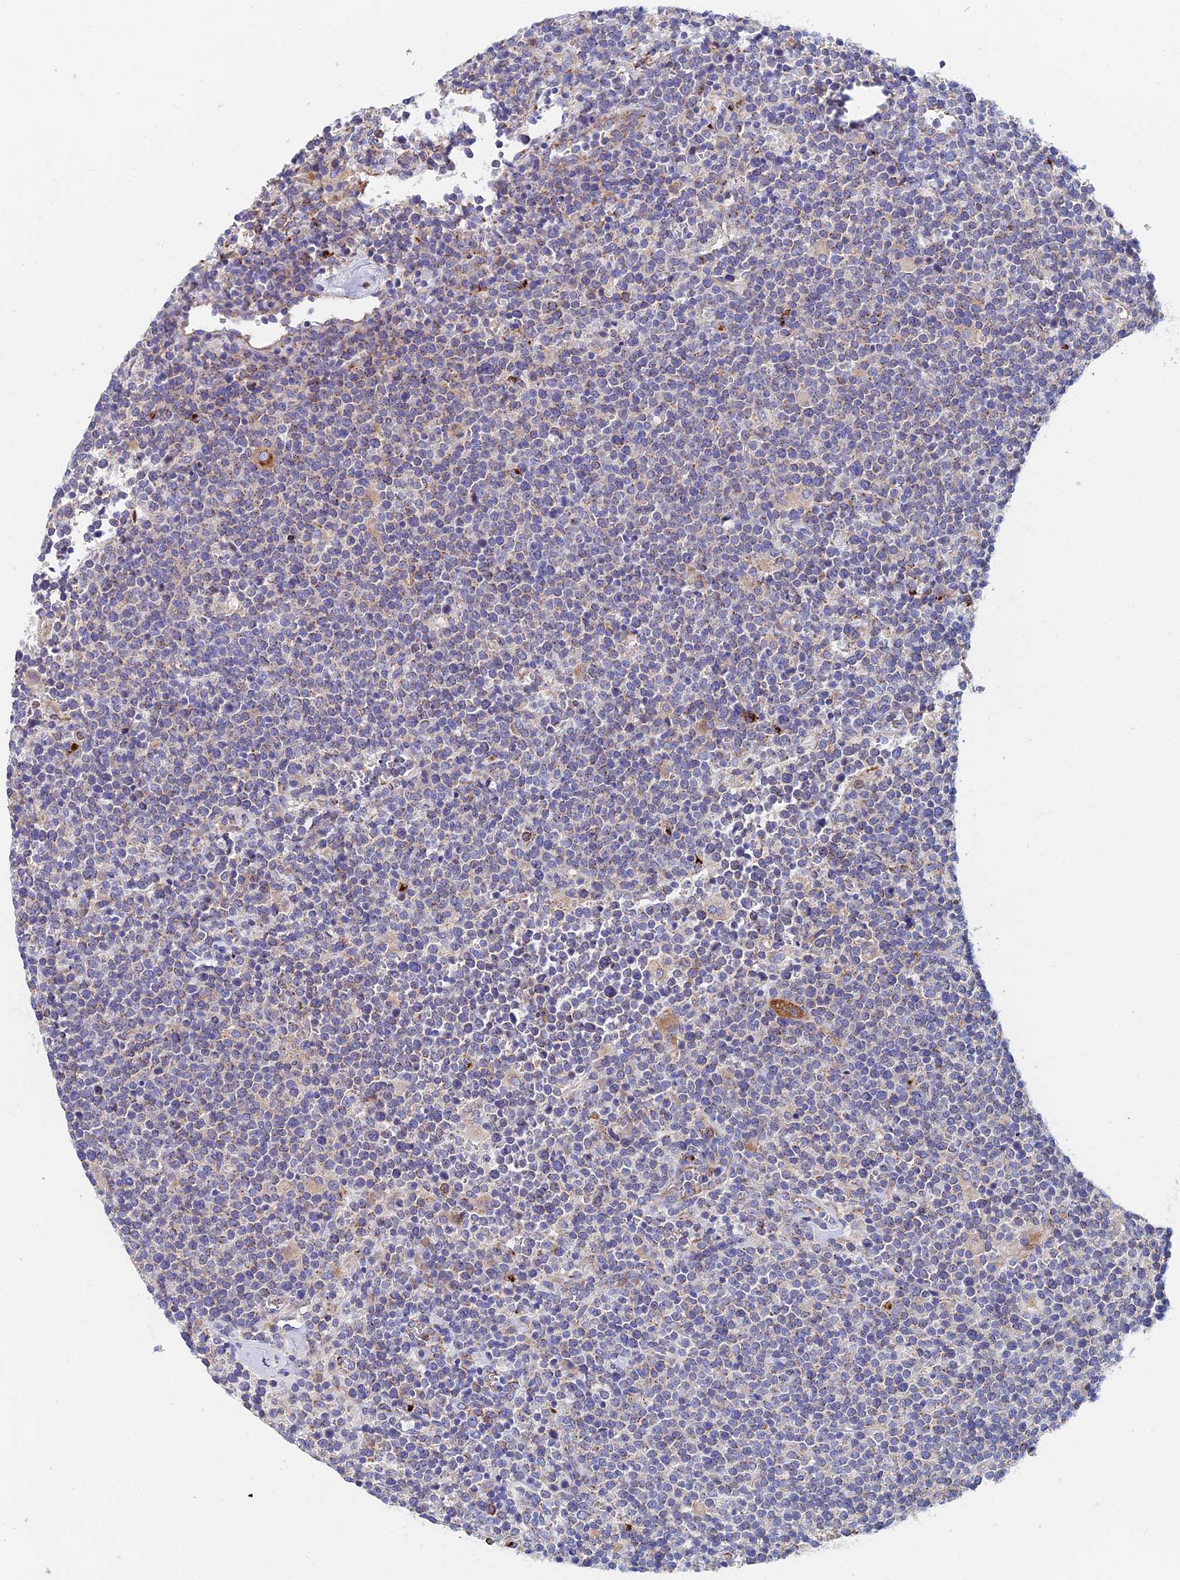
{"staining": {"intensity": "weak", "quantity": "<25%", "location": "cytoplasmic/membranous"}, "tissue": "lymphoma", "cell_type": "Tumor cells", "image_type": "cancer", "snomed": [{"axis": "morphology", "description": "Malignant lymphoma, non-Hodgkin's type, High grade"}, {"axis": "topography", "description": "Lymph node"}], "caption": "IHC micrograph of neoplastic tissue: lymphoma stained with DAB (3,3'-diaminobenzidine) displays no significant protein staining in tumor cells.", "gene": "SPNS1", "patient": {"sex": "male", "age": 61}}